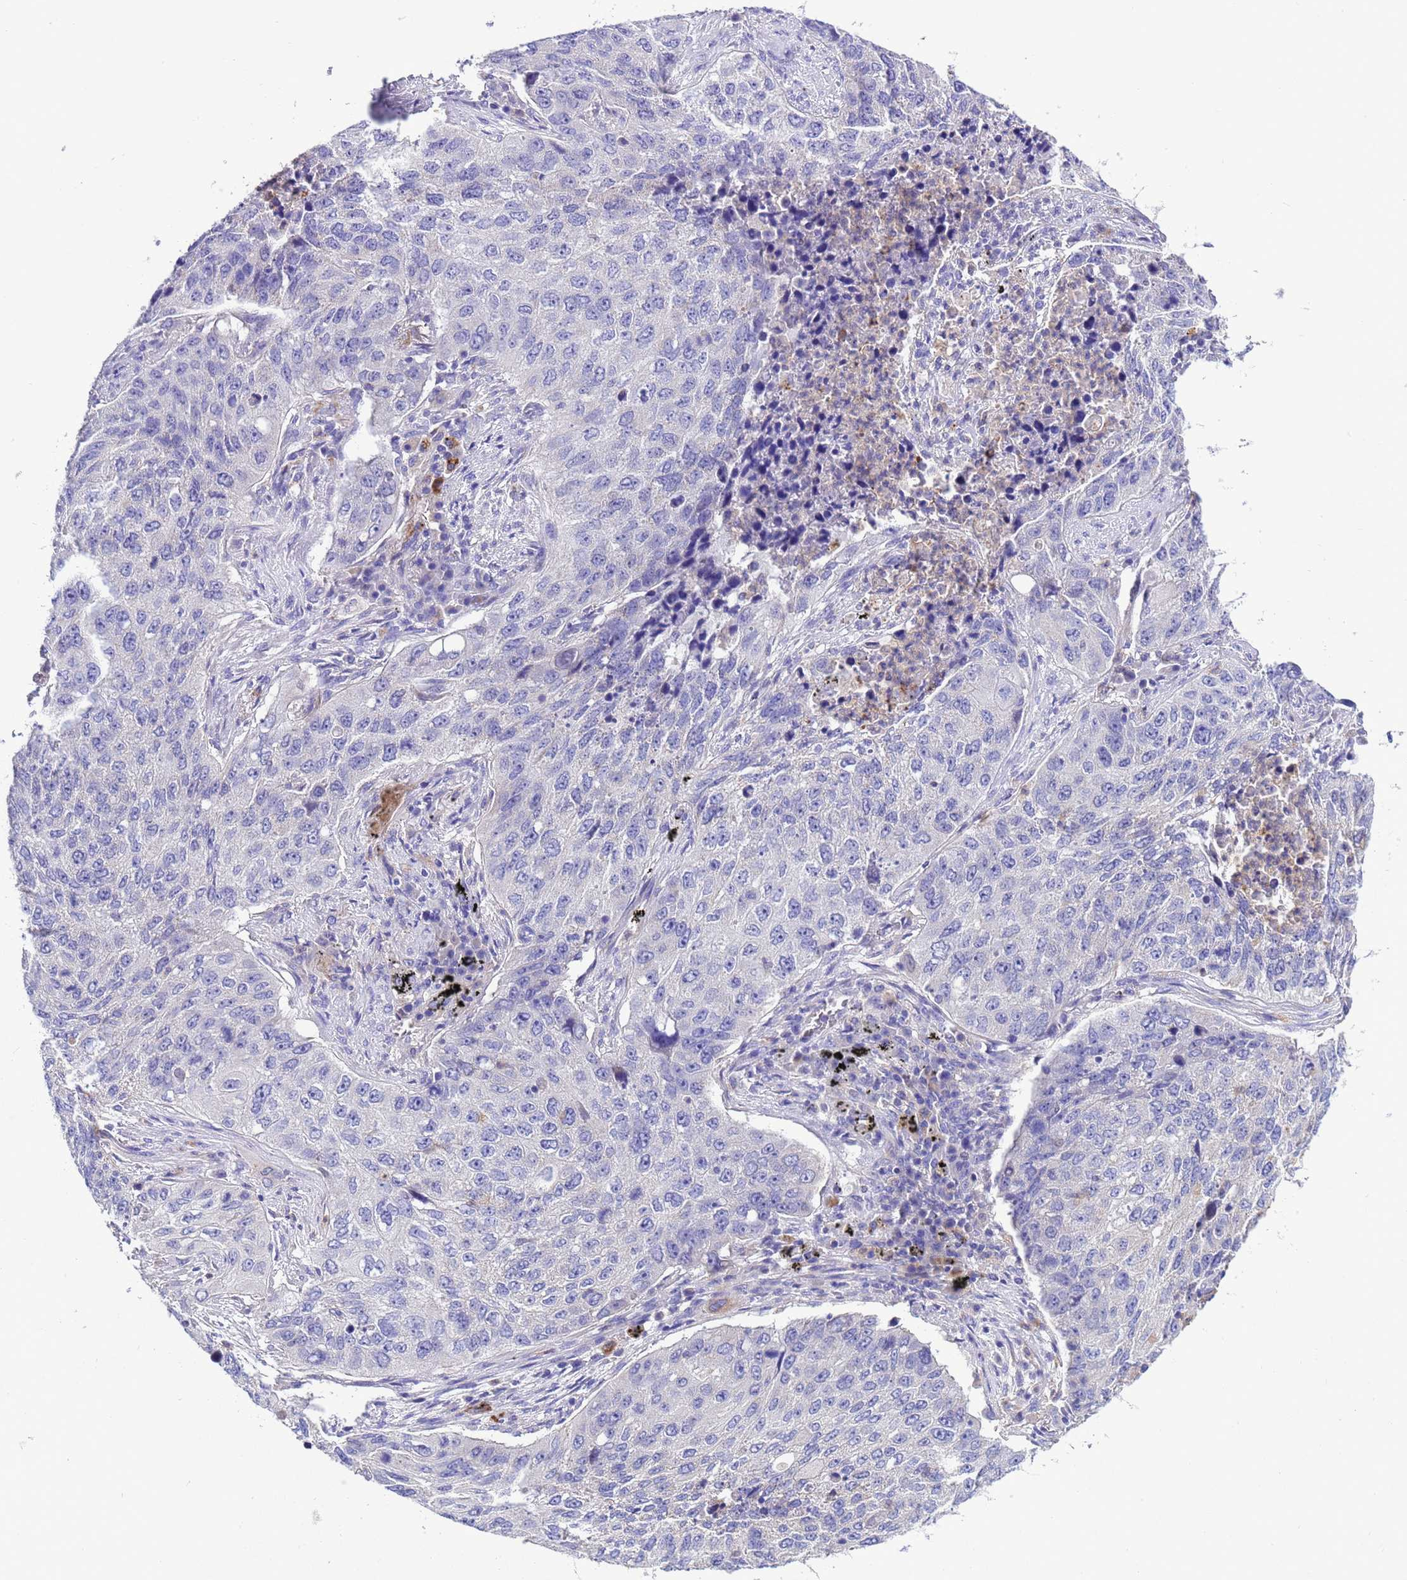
{"staining": {"intensity": "negative", "quantity": "none", "location": "none"}, "tissue": "lung cancer", "cell_type": "Tumor cells", "image_type": "cancer", "snomed": [{"axis": "morphology", "description": "Squamous cell carcinoma, NOS"}, {"axis": "topography", "description": "Lung"}], "caption": "The image demonstrates no staining of tumor cells in lung cancer (squamous cell carcinoma).", "gene": "KICS2", "patient": {"sex": "female", "age": 63}}